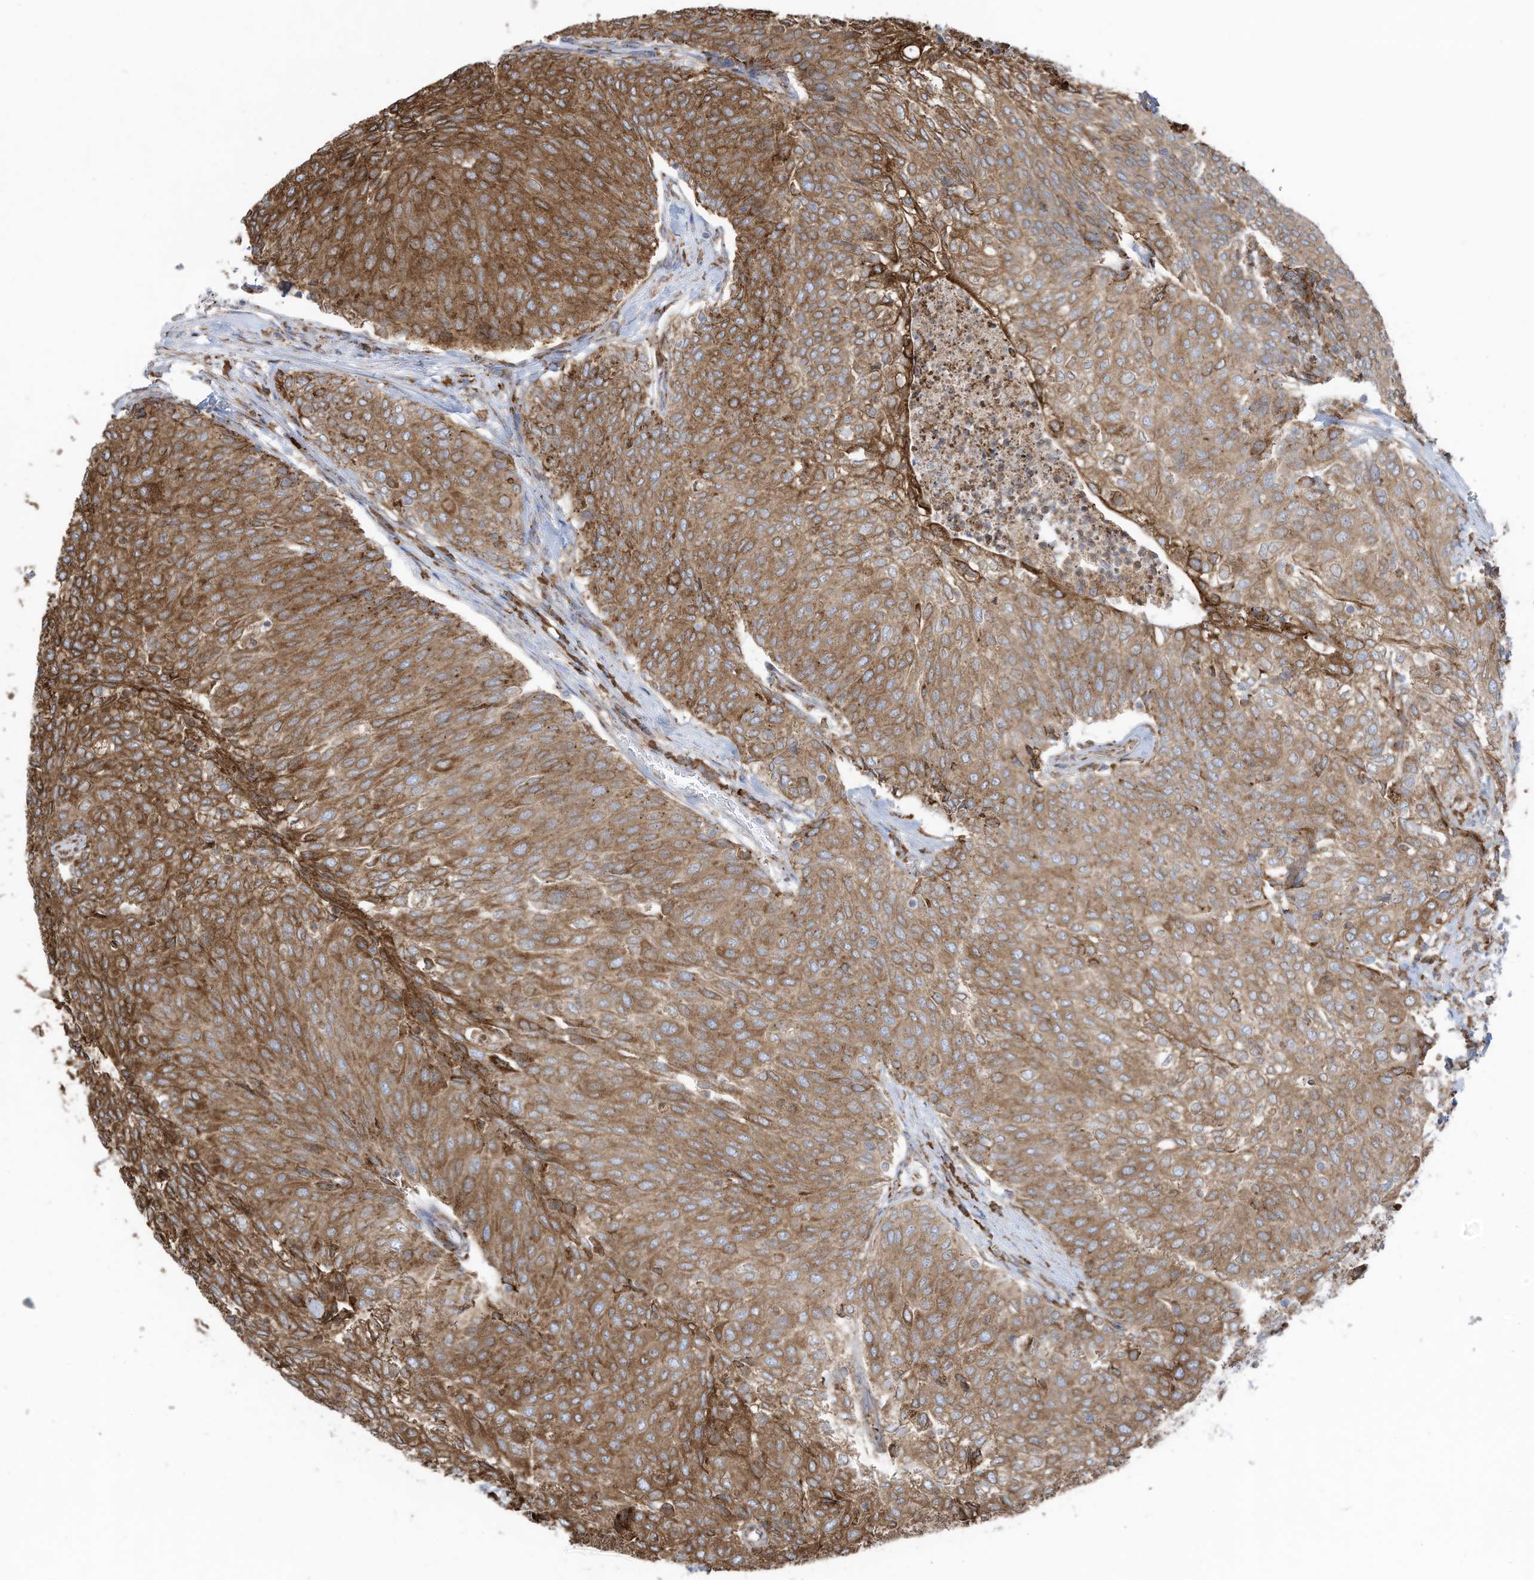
{"staining": {"intensity": "moderate", "quantity": ">75%", "location": "cytoplasmic/membranous"}, "tissue": "urothelial cancer", "cell_type": "Tumor cells", "image_type": "cancer", "snomed": [{"axis": "morphology", "description": "Urothelial carcinoma, Low grade"}, {"axis": "topography", "description": "Urinary bladder"}], "caption": "Urothelial carcinoma (low-grade) stained with IHC exhibits moderate cytoplasmic/membranous expression in approximately >75% of tumor cells.", "gene": "ZNF354C", "patient": {"sex": "female", "age": 79}}